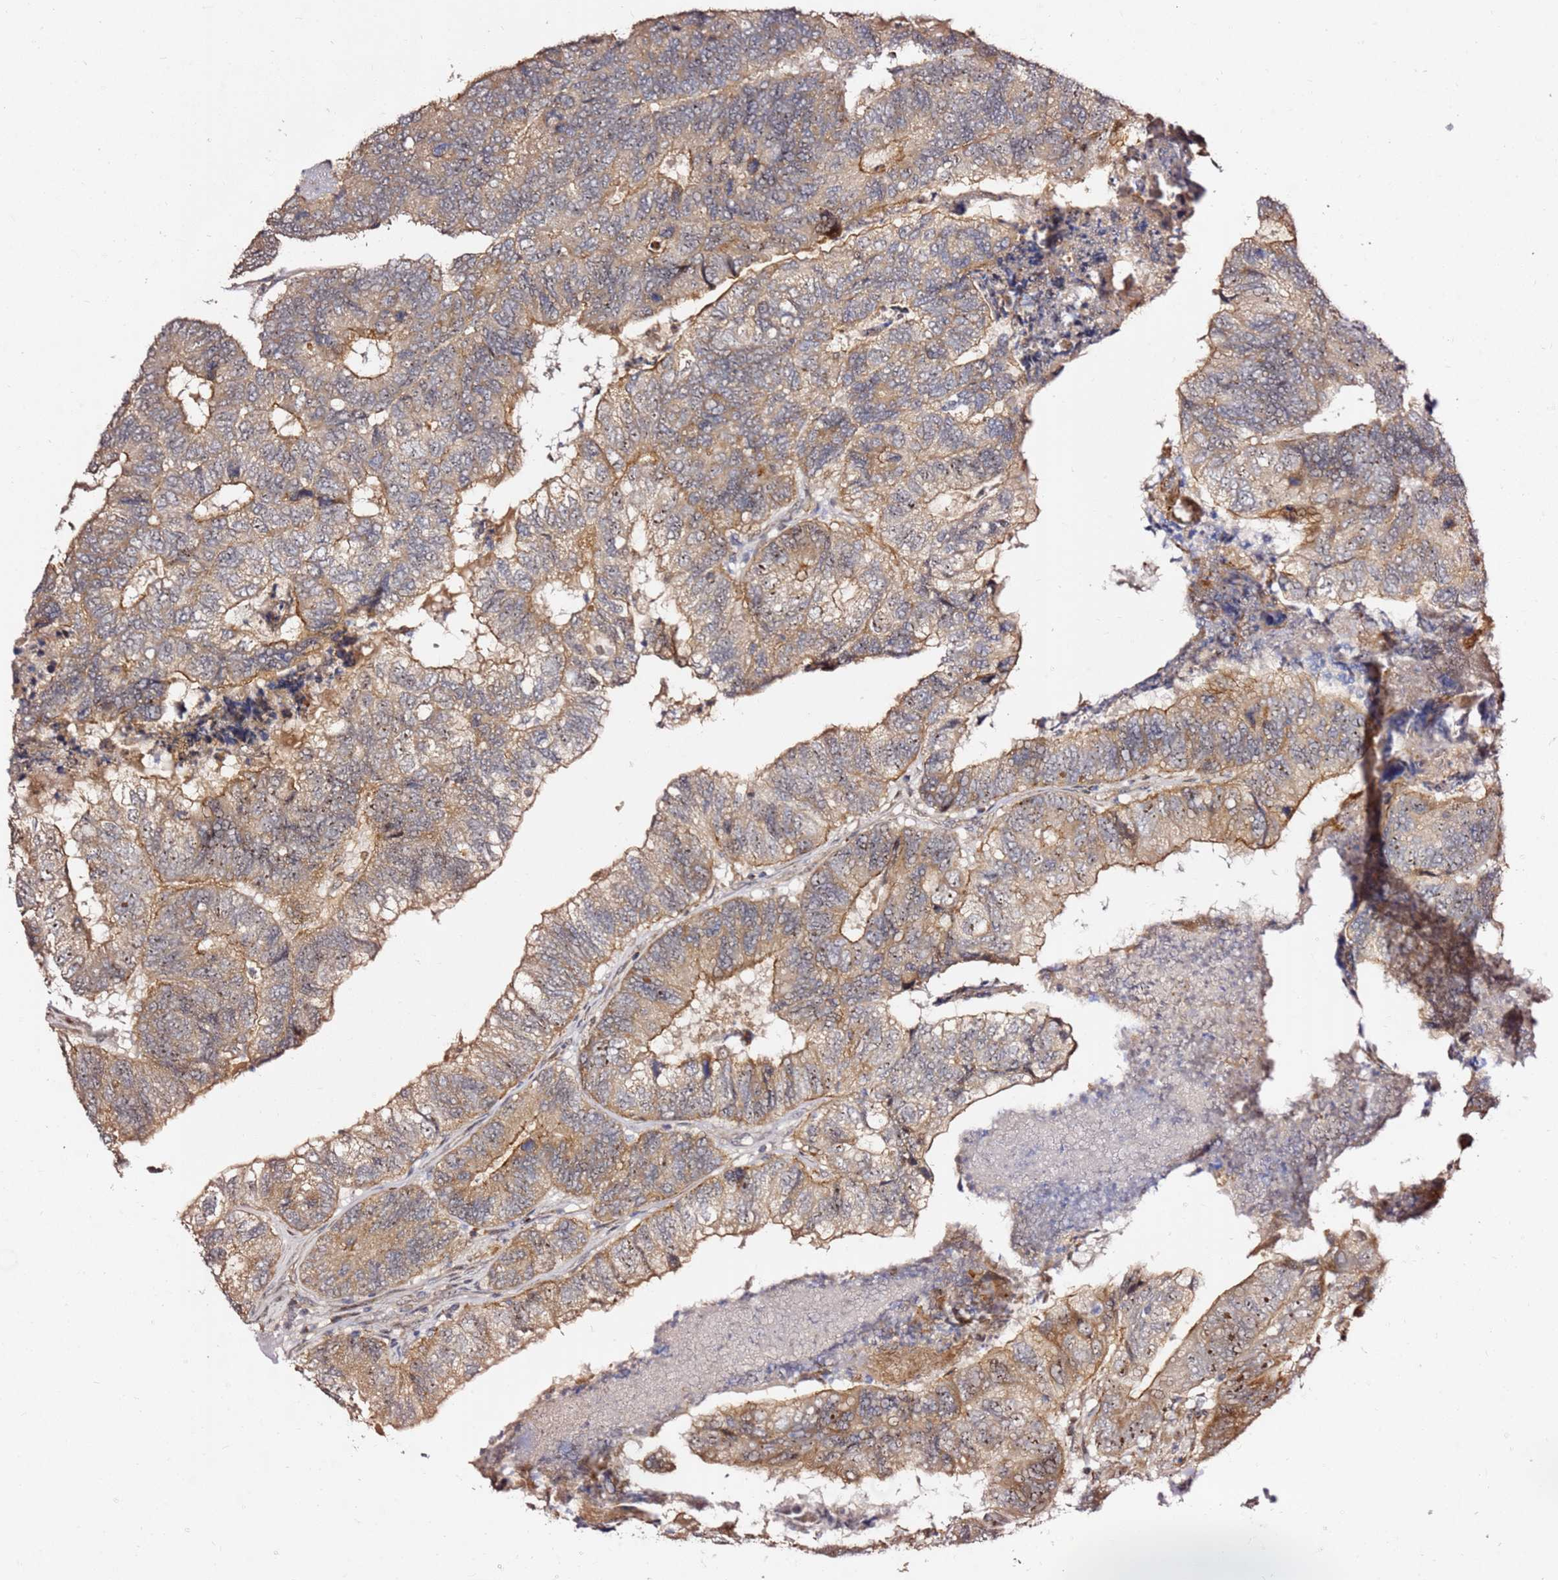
{"staining": {"intensity": "moderate", "quantity": ">75%", "location": "cytoplasmic/membranous"}, "tissue": "colorectal cancer", "cell_type": "Tumor cells", "image_type": "cancer", "snomed": [{"axis": "morphology", "description": "Adenocarcinoma, NOS"}, {"axis": "topography", "description": "Colon"}], "caption": "The photomicrograph exhibits immunohistochemical staining of colorectal adenocarcinoma. There is moderate cytoplasmic/membranous expression is seen in about >75% of tumor cells.", "gene": "KIF25", "patient": {"sex": "female", "age": 67}}